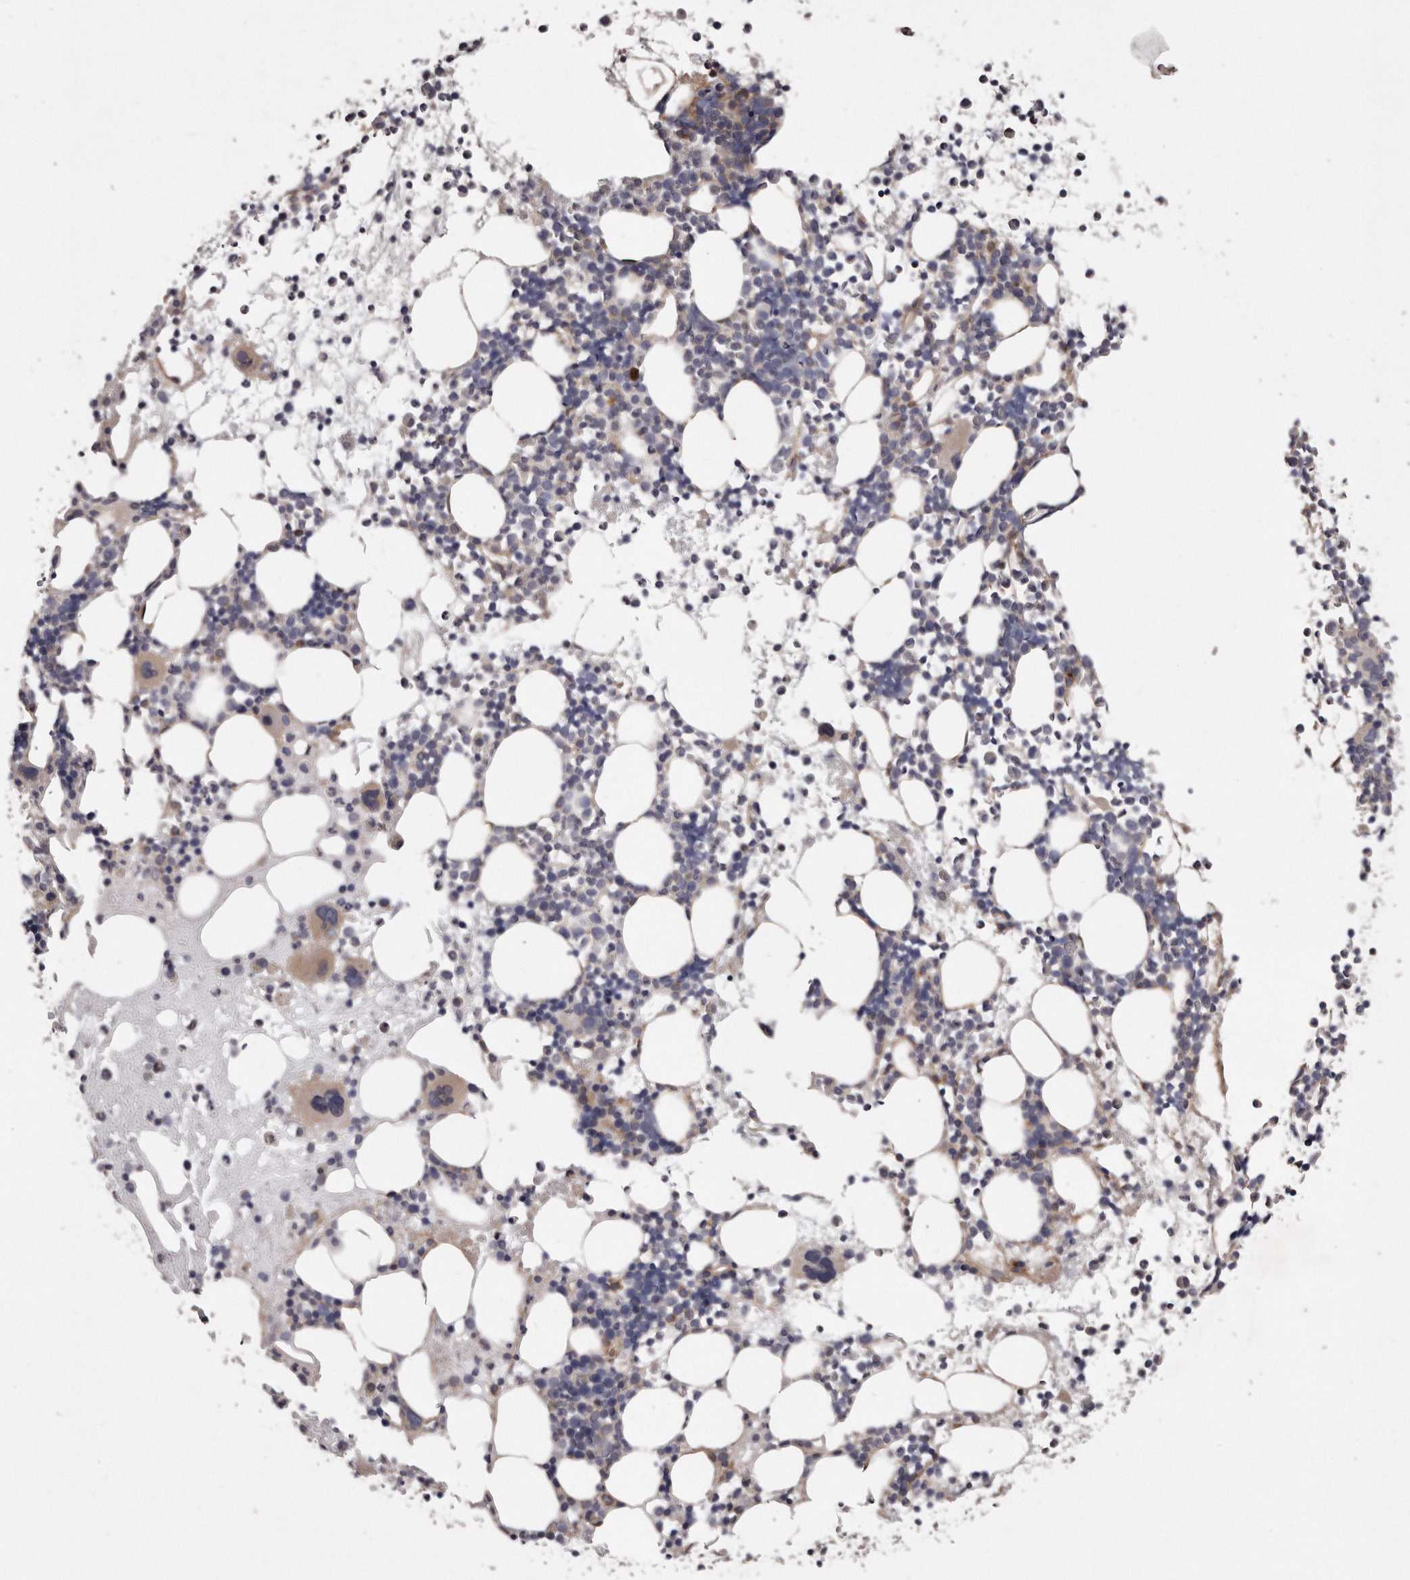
{"staining": {"intensity": "weak", "quantity": "<25%", "location": "cytoplasmic/membranous"}, "tissue": "bone marrow", "cell_type": "Hematopoietic cells", "image_type": "normal", "snomed": [{"axis": "morphology", "description": "Normal tissue, NOS"}, {"axis": "topography", "description": "Bone marrow"}], "caption": "A high-resolution histopathology image shows immunohistochemistry (IHC) staining of normal bone marrow, which demonstrates no significant expression in hematopoietic cells.", "gene": "ARMCX1", "patient": {"sex": "female", "age": 57}}